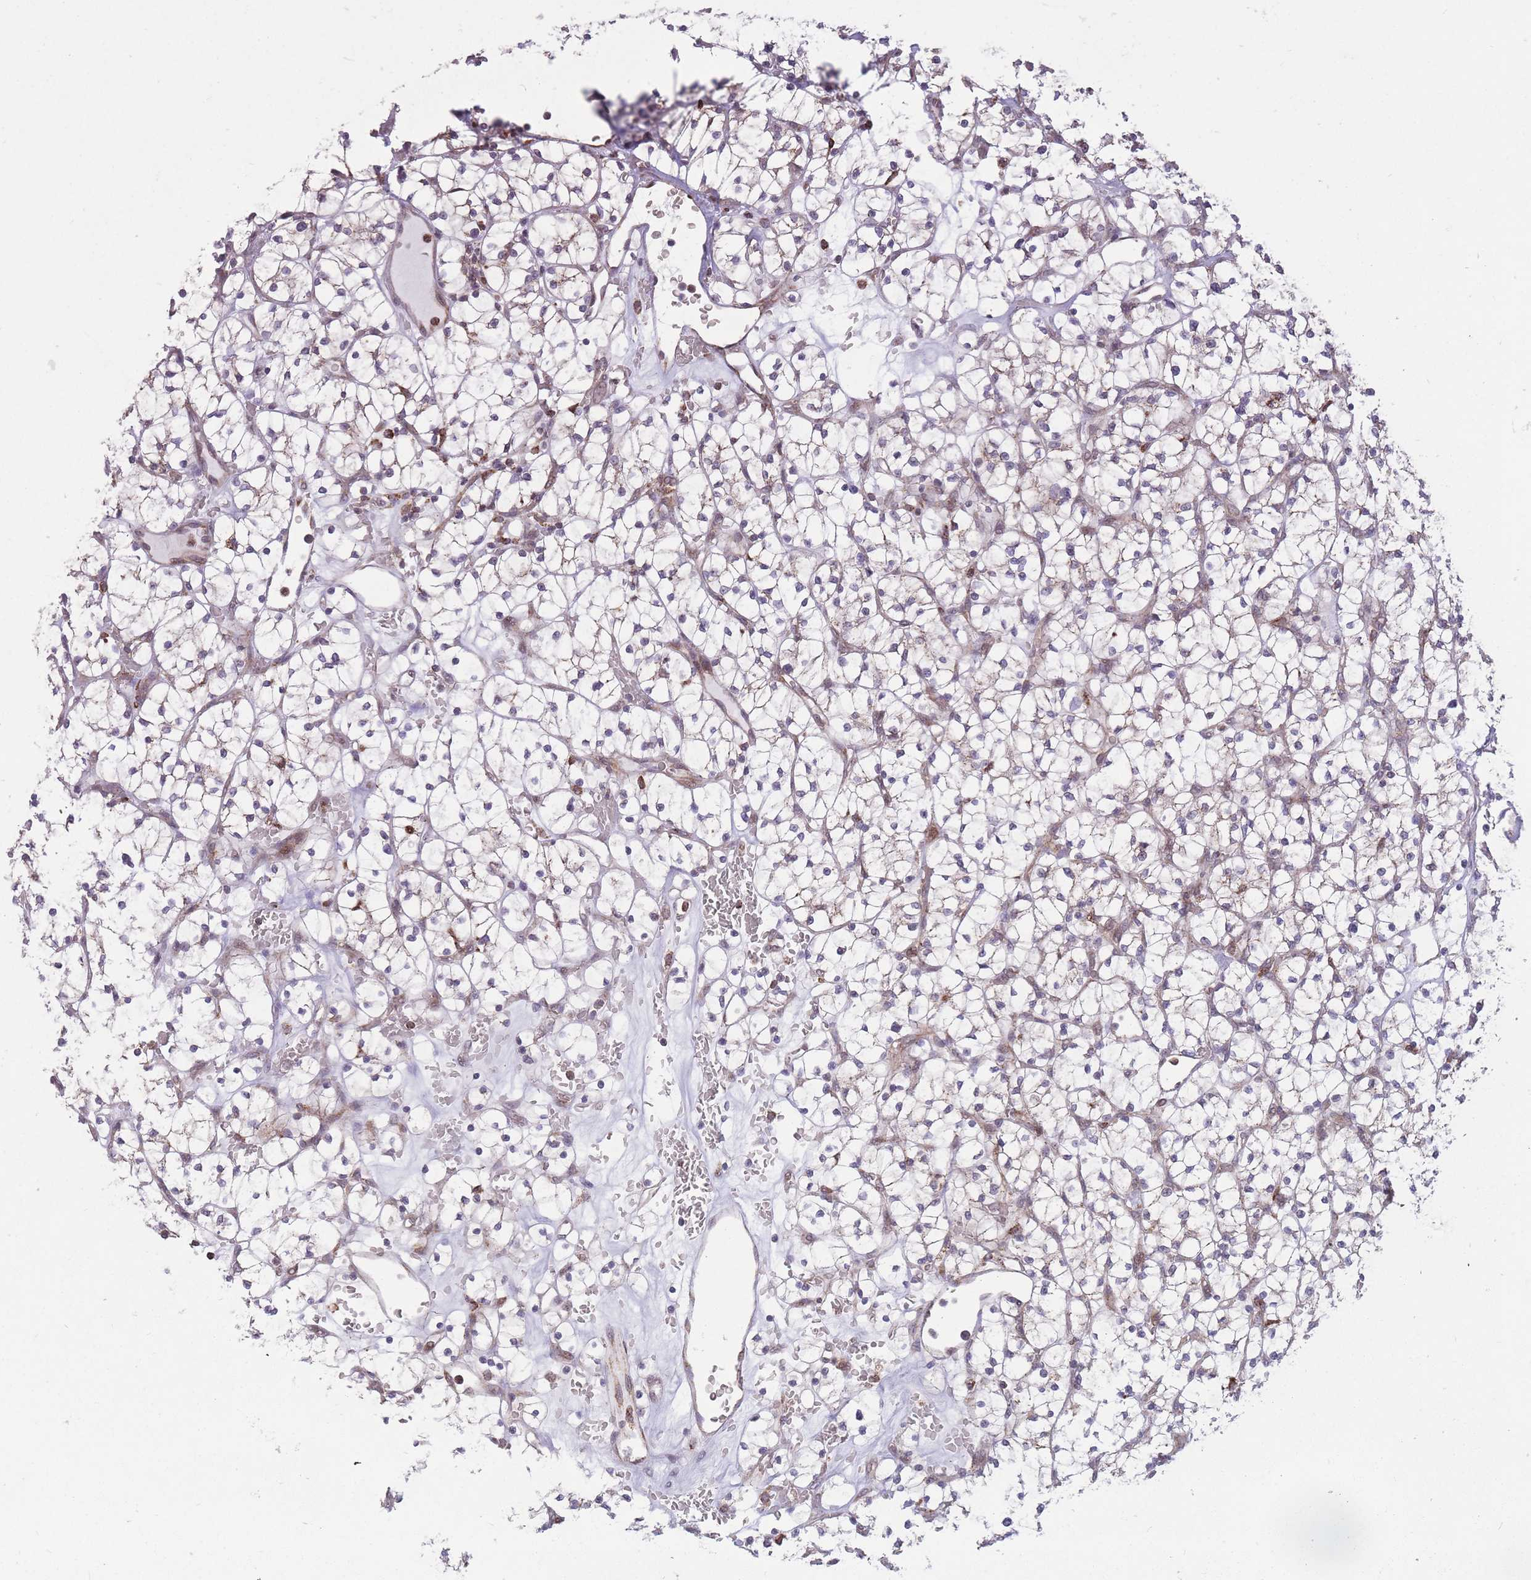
{"staining": {"intensity": "negative", "quantity": "none", "location": "none"}, "tissue": "renal cancer", "cell_type": "Tumor cells", "image_type": "cancer", "snomed": [{"axis": "morphology", "description": "Adenocarcinoma, NOS"}, {"axis": "topography", "description": "Kidney"}], "caption": "Renal cancer was stained to show a protein in brown. There is no significant staining in tumor cells.", "gene": "DPYSL4", "patient": {"sex": "female", "age": 64}}